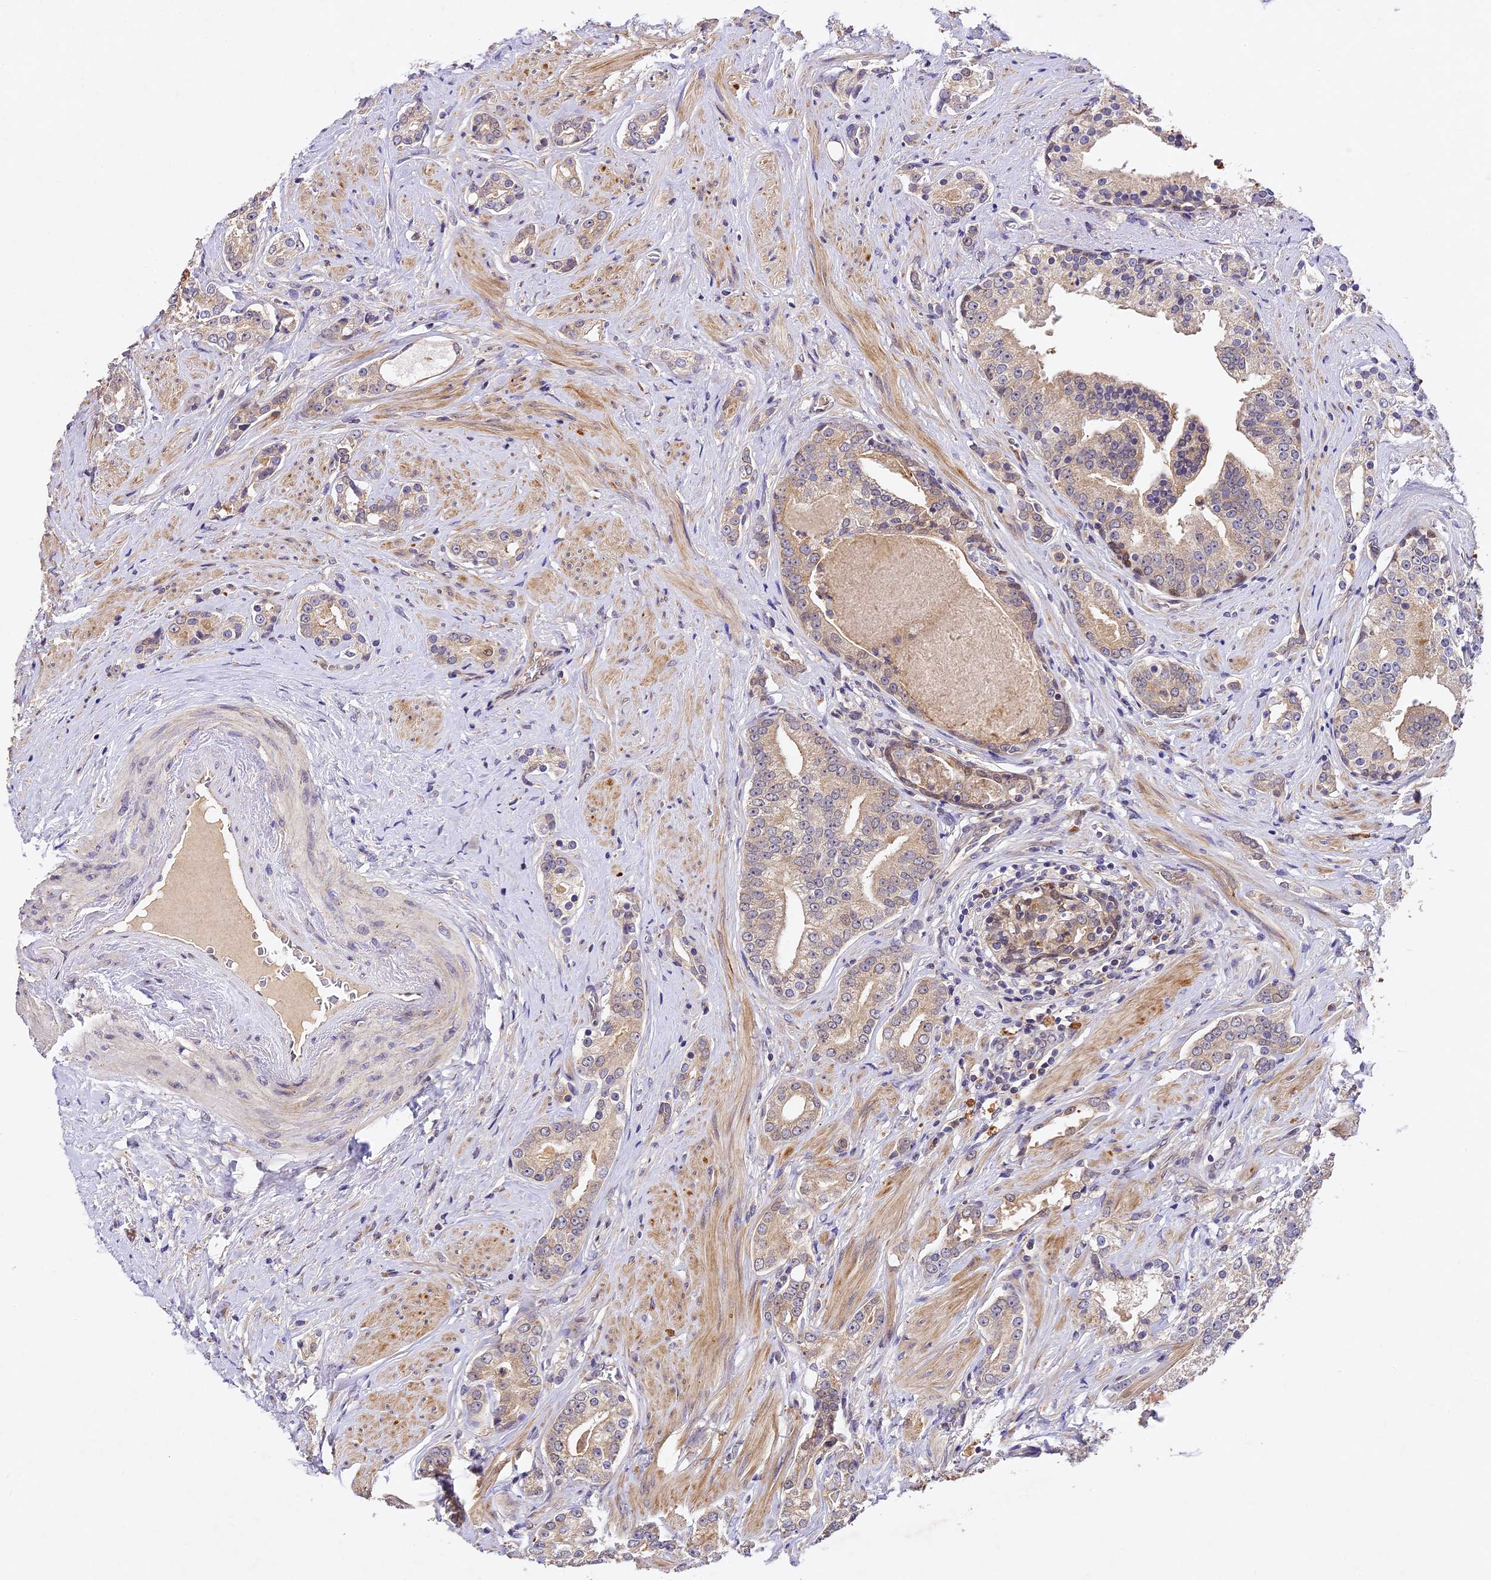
{"staining": {"intensity": "negative", "quantity": "none", "location": "none"}, "tissue": "prostate cancer", "cell_type": "Tumor cells", "image_type": "cancer", "snomed": [{"axis": "morphology", "description": "Adenocarcinoma, High grade"}, {"axis": "topography", "description": "Prostate"}], "caption": "This photomicrograph is of high-grade adenocarcinoma (prostate) stained with immunohistochemistry (IHC) to label a protein in brown with the nuclei are counter-stained blue. There is no positivity in tumor cells. (DAB immunohistochemistry (IHC), high magnification).", "gene": "TMEM39B", "patient": {"sex": "male", "age": 58}}